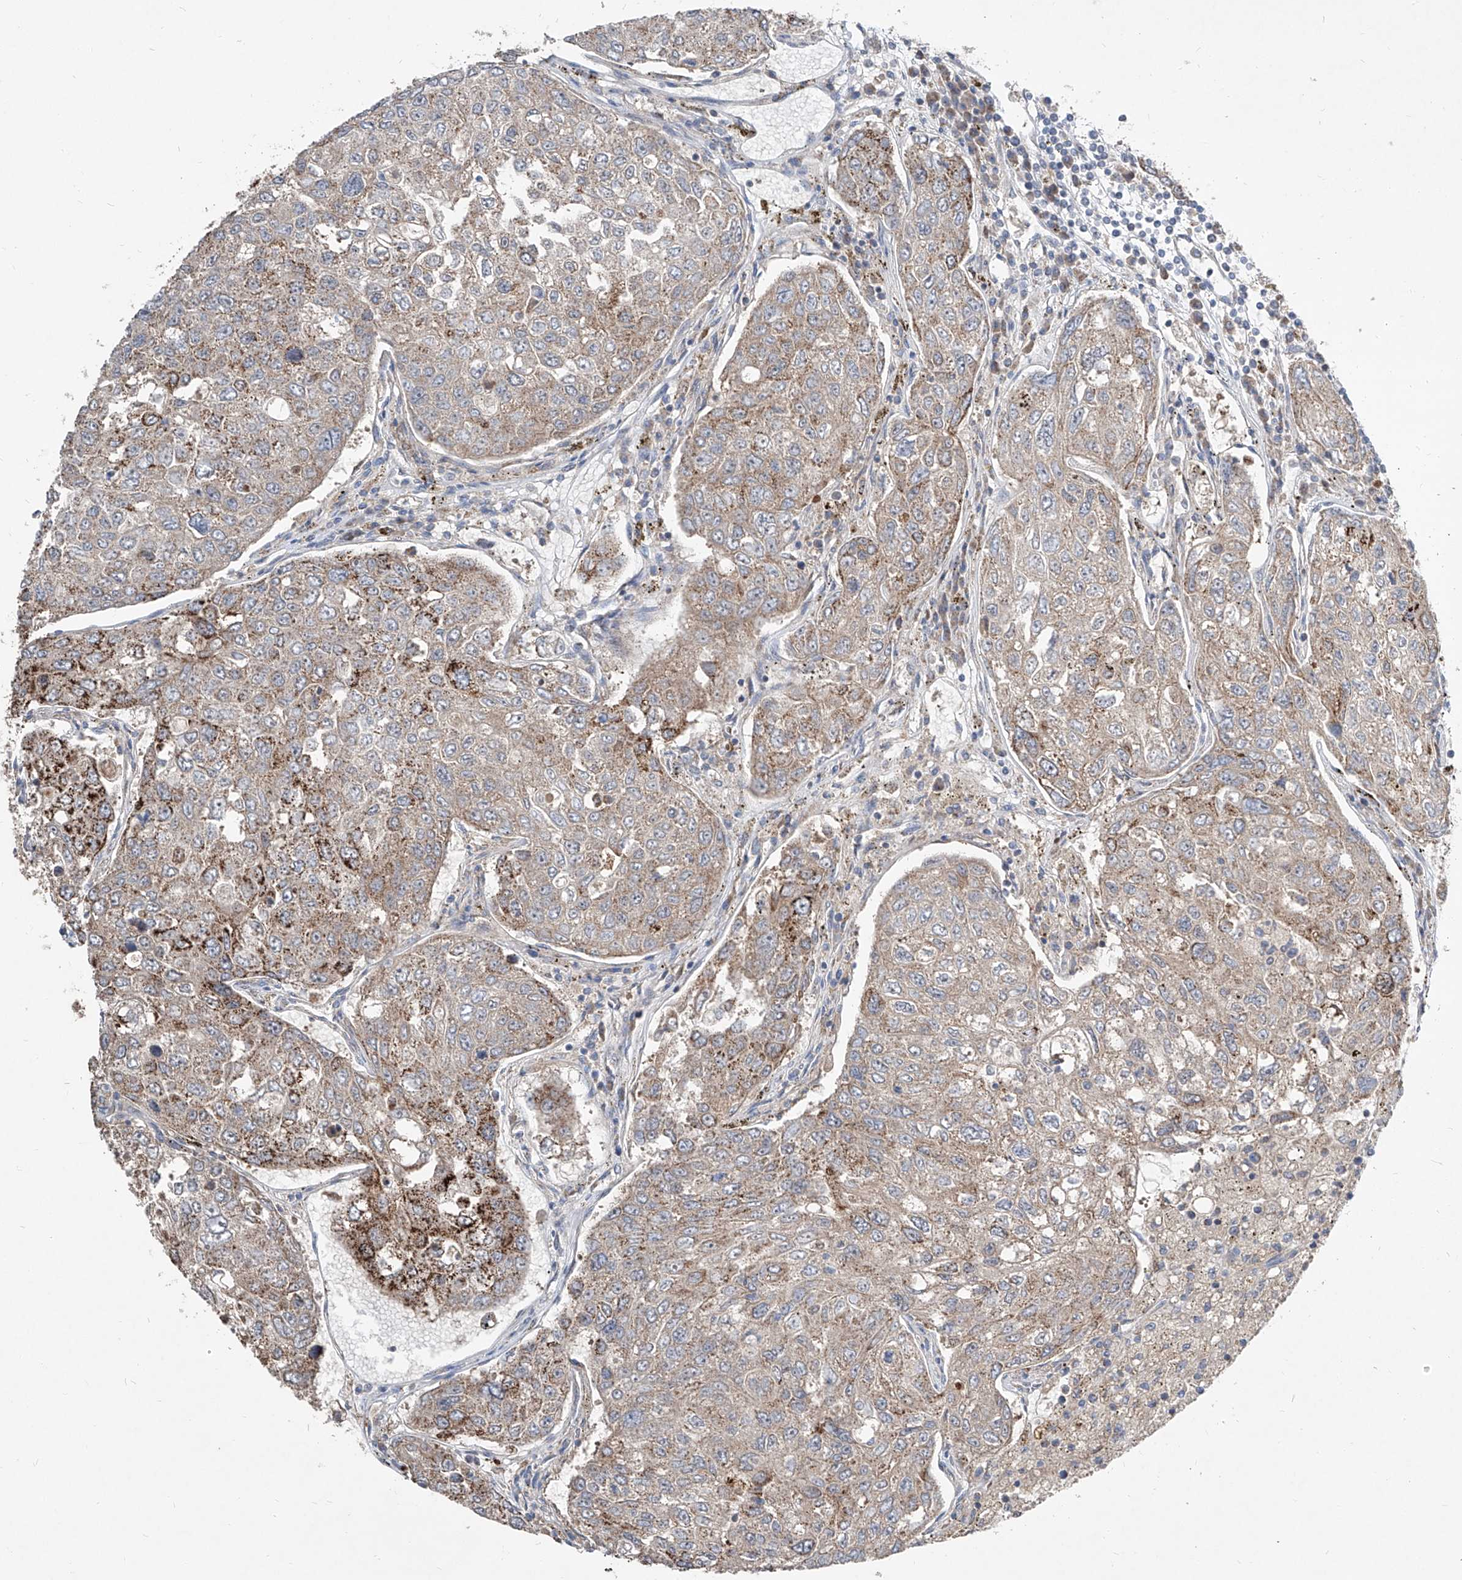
{"staining": {"intensity": "moderate", "quantity": "25%-75%", "location": "cytoplasmic/membranous"}, "tissue": "urothelial cancer", "cell_type": "Tumor cells", "image_type": "cancer", "snomed": [{"axis": "morphology", "description": "Urothelial carcinoma, High grade"}, {"axis": "topography", "description": "Lymph node"}, {"axis": "topography", "description": "Urinary bladder"}], "caption": "Protein analysis of urothelial cancer tissue exhibits moderate cytoplasmic/membranous expression in approximately 25%-75% of tumor cells. (DAB = brown stain, brightfield microscopy at high magnification).", "gene": "ABCD3", "patient": {"sex": "male", "age": 51}}